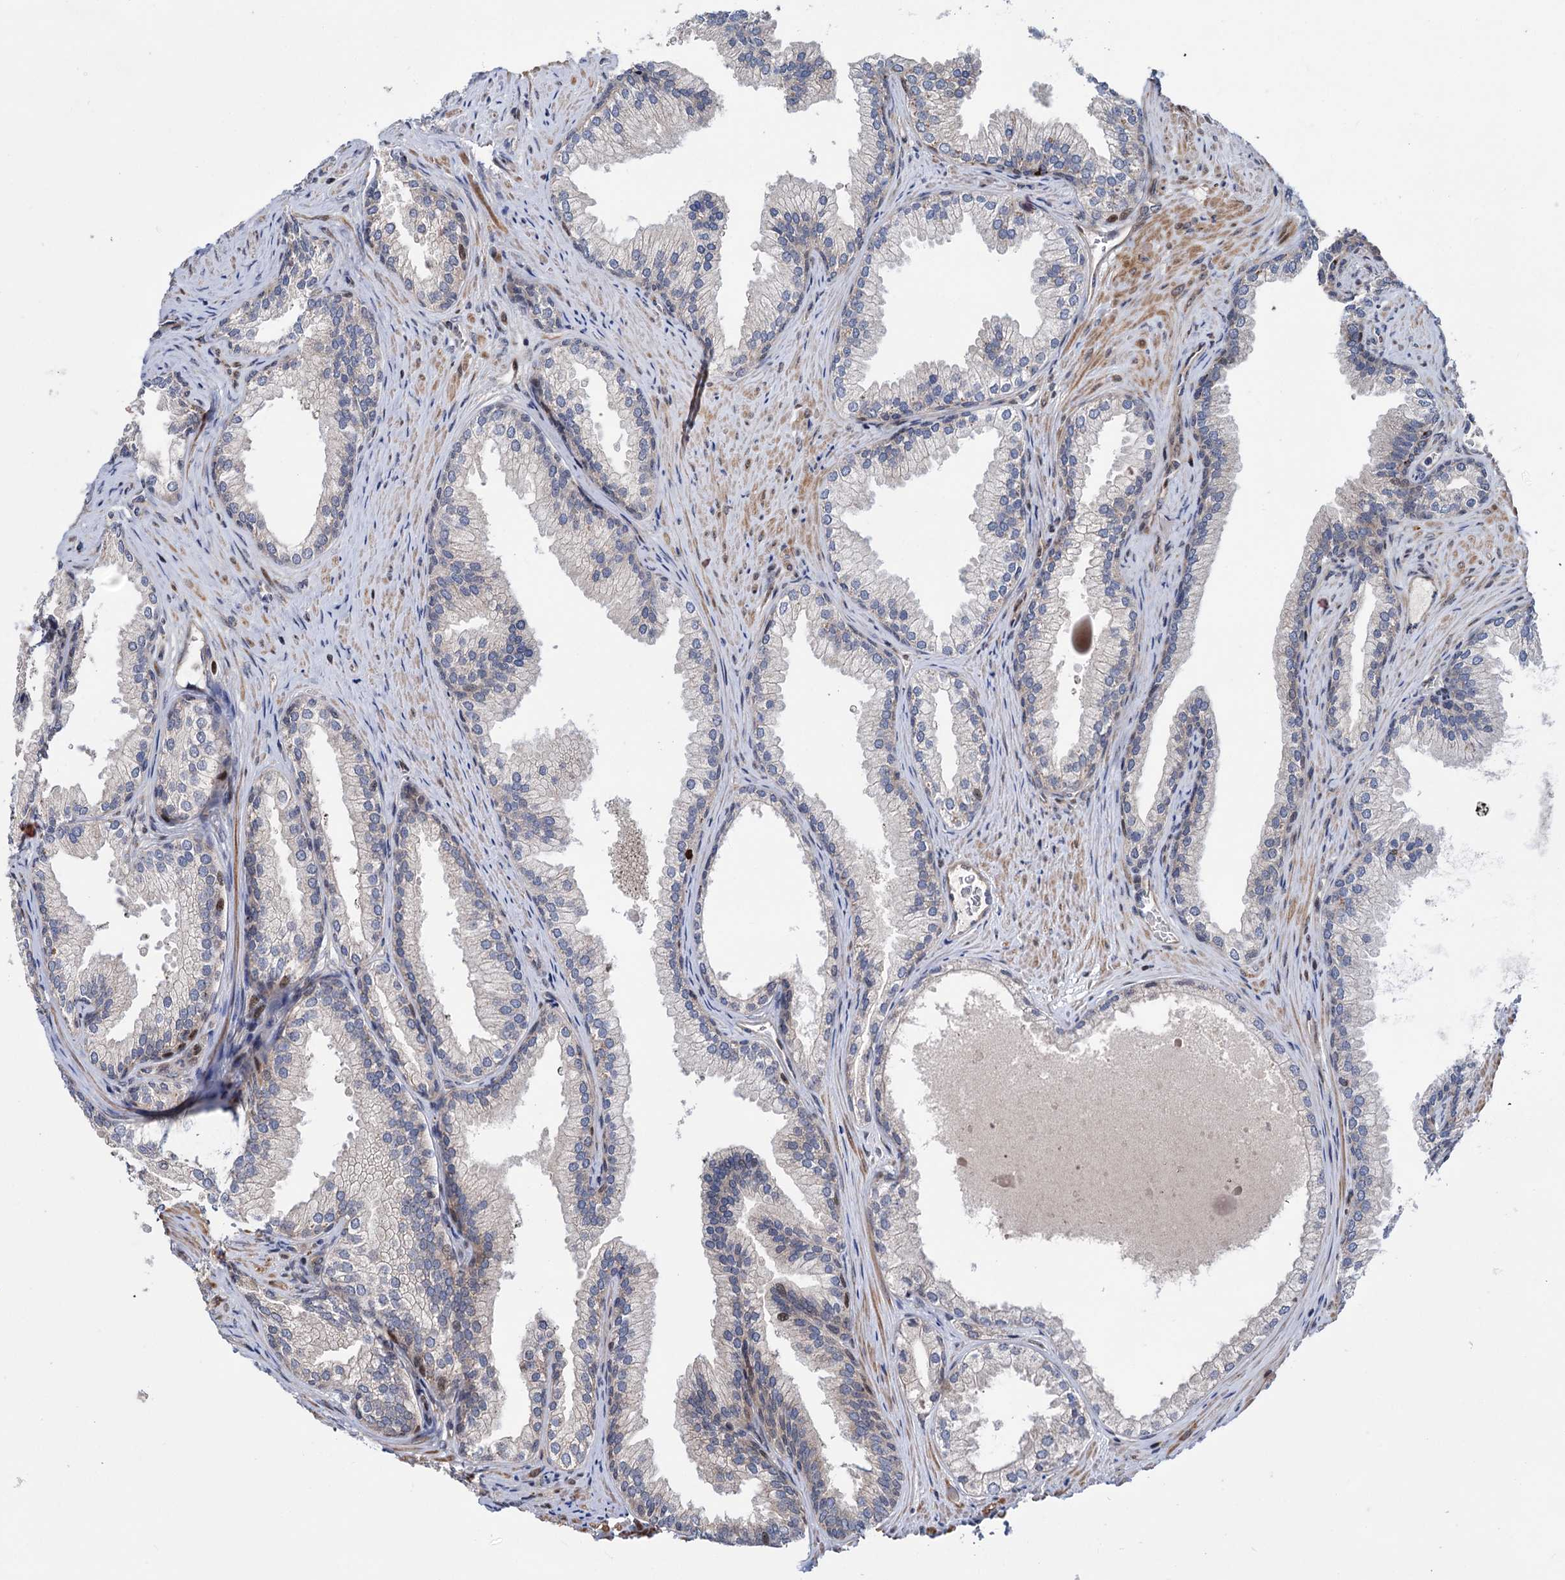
{"staining": {"intensity": "weak", "quantity": "25%-75%", "location": "cytoplasmic/membranous"}, "tissue": "prostate", "cell_type": "Glandular cells", "image_type": "normal", "snomed": [{"axis": "morphology", "description": "Normal tissue, NOS"}, {"axis": "topography", "description": "Prostate"}], "caption": "A brown stain highlights weak cytoplasmic/membranous positivity of a protein in glandular cells of normal human prostate.", "gene": "UBR1", "patient": {"sex": "male", "age": 76}}